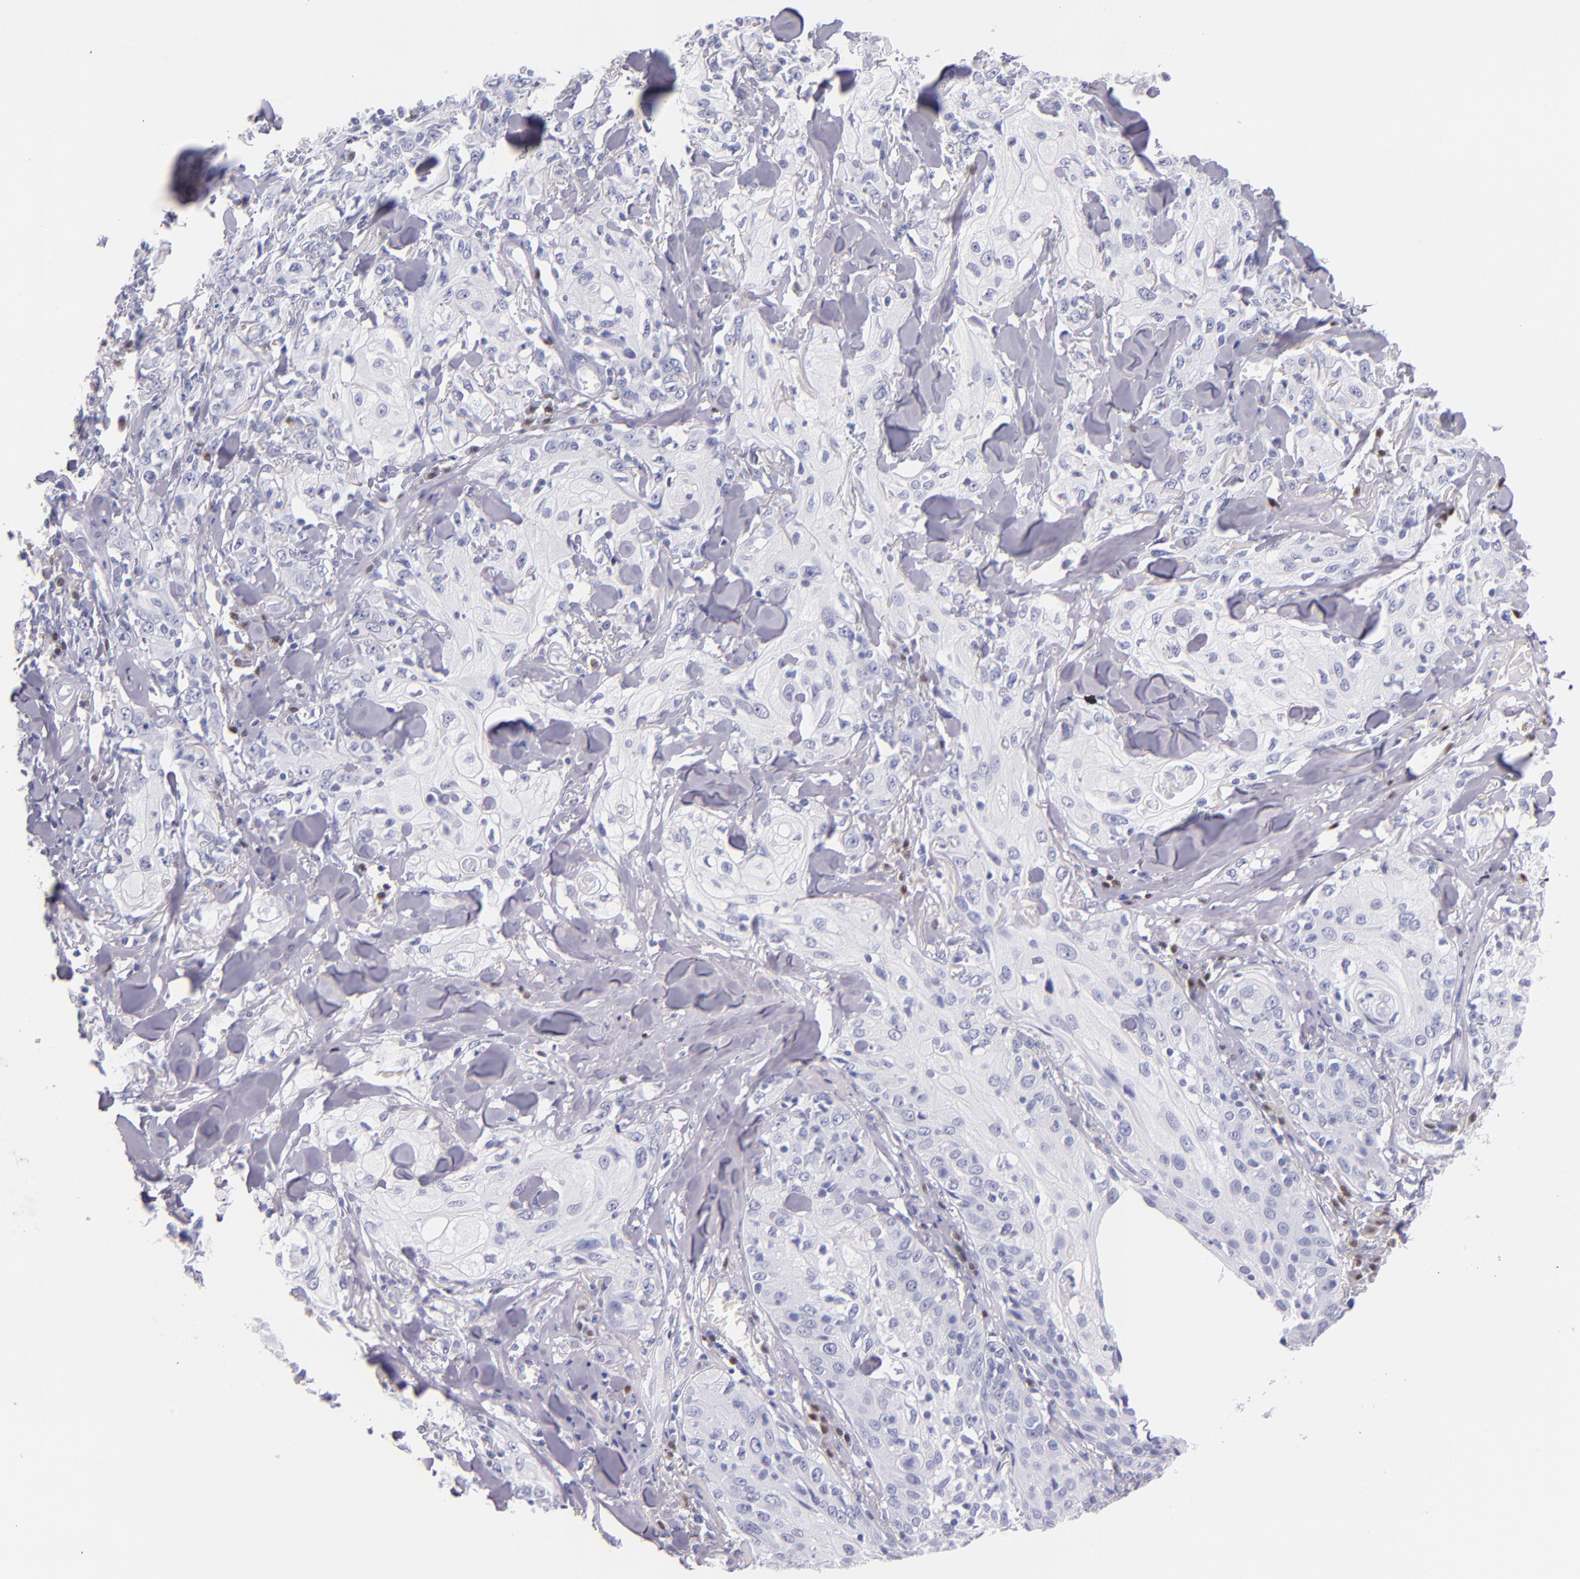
{"staining": {"intensity": "negative", "quantity": "none", "location": "none"}, "tissue": "skin cancer", "cell_type": "Tumor cells", "image_type": "cancer", "snomed": [{"axis": "morphology", "description": "Squamous cell carcinoma, NOS"}, {"axis": "topography", "description": "Skin"}], "caption": "The photomicrograph demonstrates no staining of tumor cells in skin squamous cell carcinoma.", "gene": "IRF4", "patient": {"sex": "male", "age": 65}}